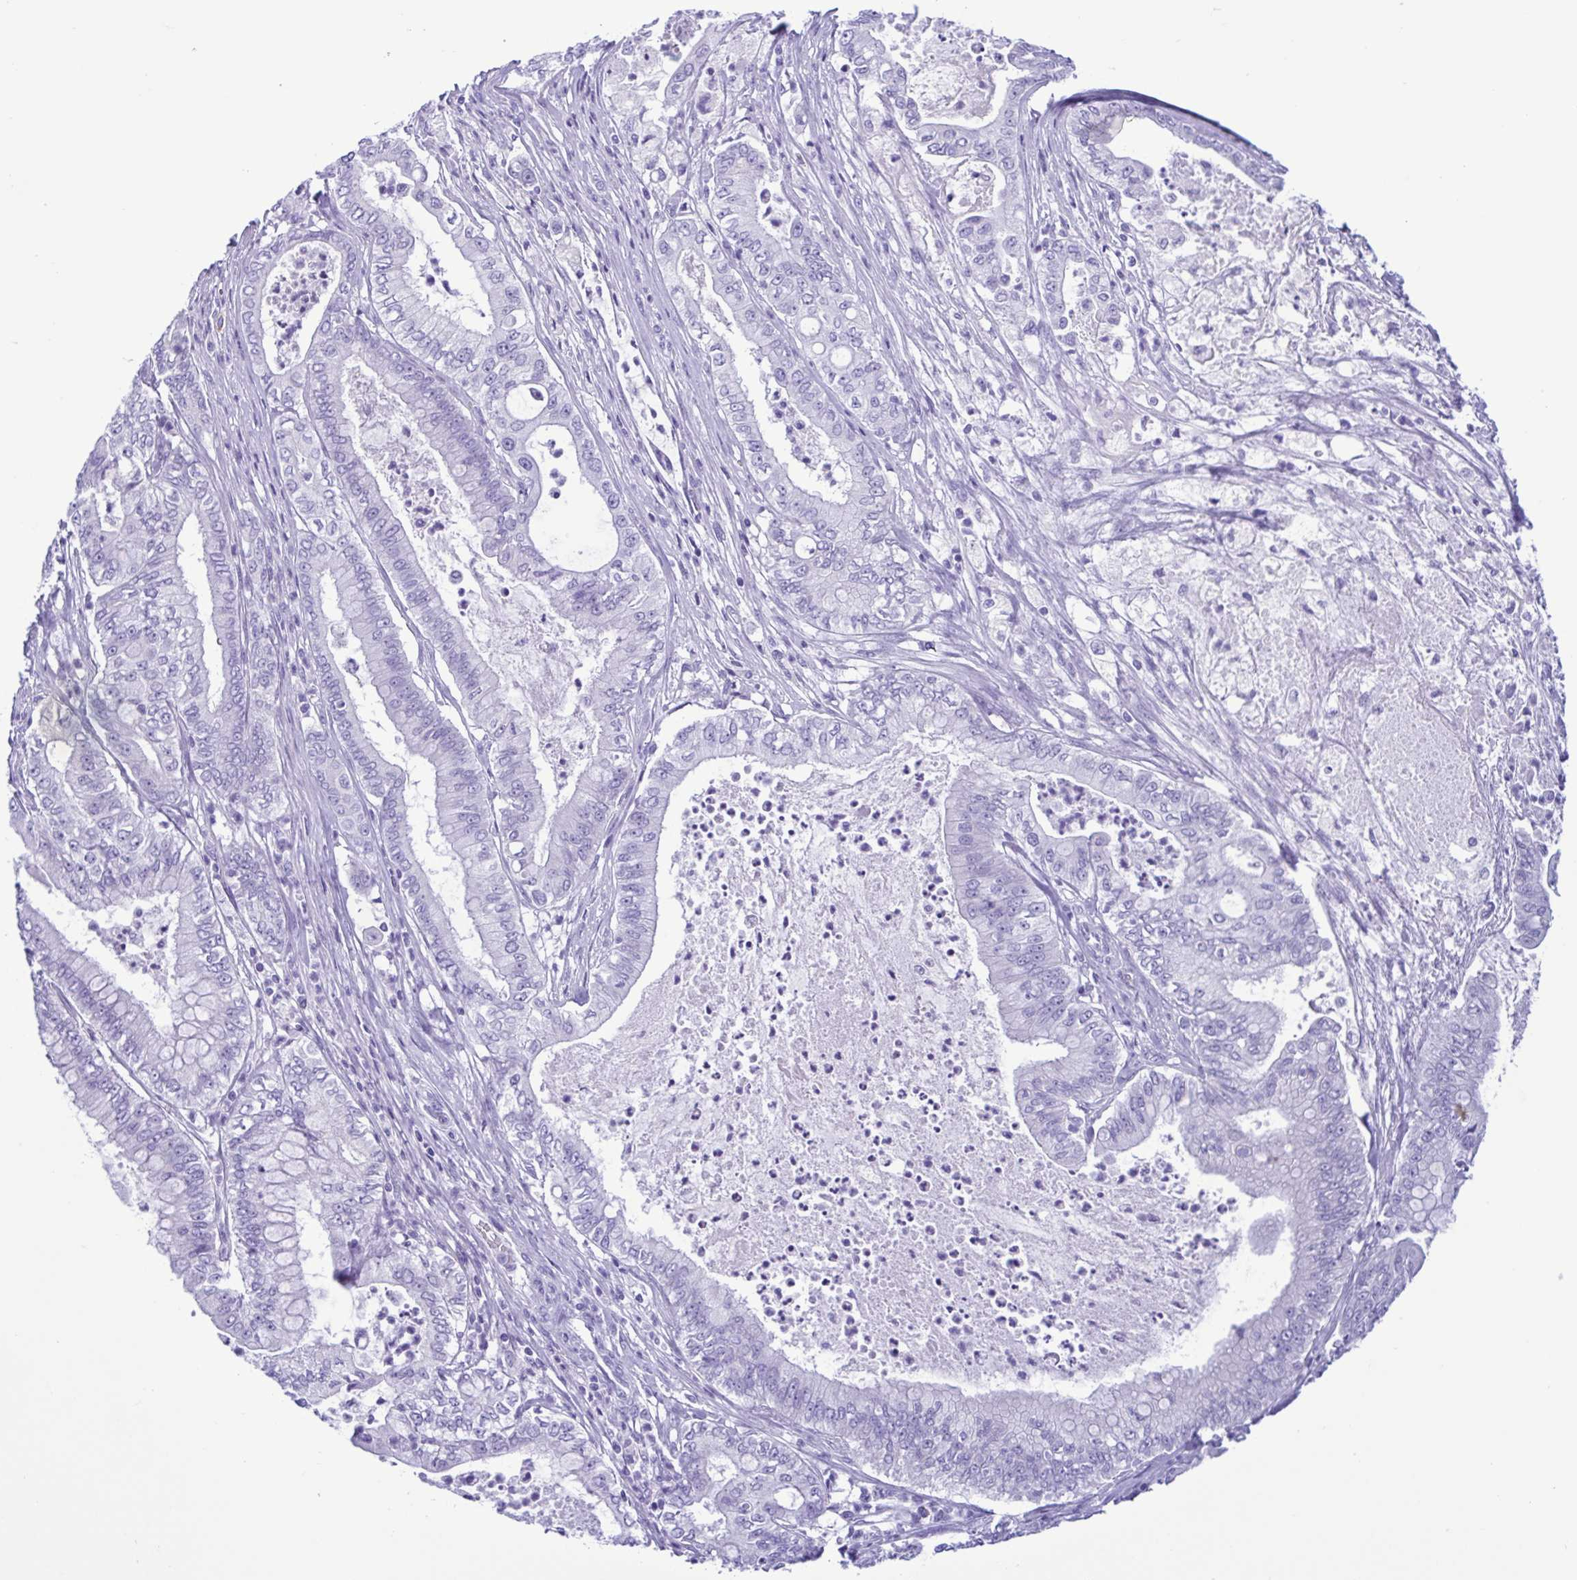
{"staining": {"intensity": "negative", "quantity": "none", "location": "none"}, "tissue": "pancreatic cancer", "cell_type": "Tumor cells", "image_type": "cancer", "snomed": [{"axis": "morphology", "description": "Adenocarcinoma, NOS"}, {"axis": "topography", "description": "Pancreas"}], "caption": "A histopathology image of human pancreatic cancer (adenocarcinoma) is negative for staining in tumor cells.", "gene": "SPATA16", "patient": {"sex": "male", "age": 71}}